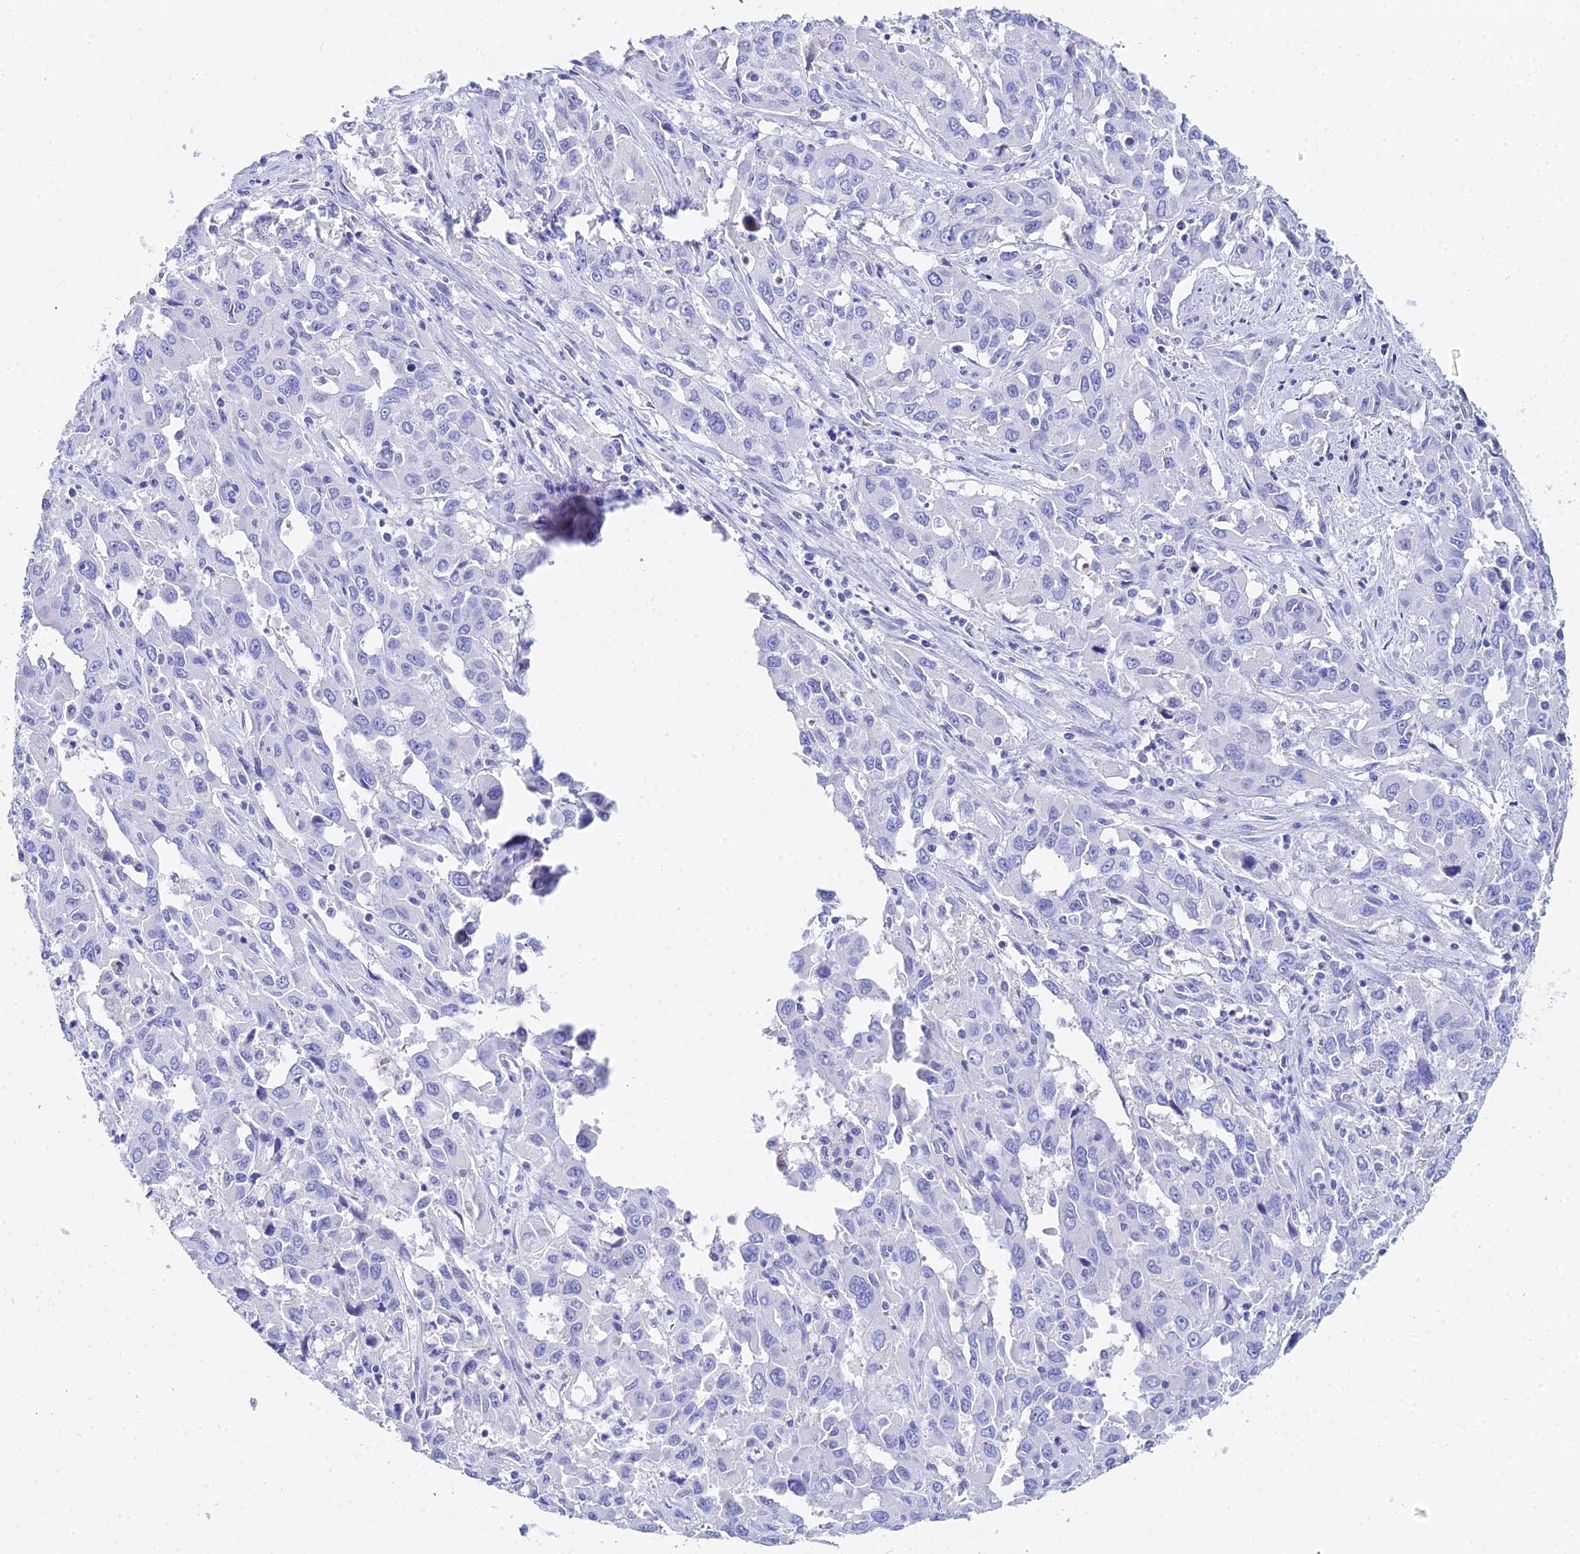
{"staining": {"intensity": "negative", "quantity": "none", "location": "none"}, "tissue": "liver cancer", "cell_type": "Tumor cells", "image_type": "cancer", "snomed": [{"axis": "morphology", "description": "Carcinoma, Hepatocellular, NOS"}, {"axis": "topography", "description": "Liver"}], "caption": "Immunohistochemistry (IHC) of human liver cancer reveals no staining in tumor cells. Nuclei are stained in blue.", "gene": "CELA3A", "patient": {"sex": "male", "age": 63}}